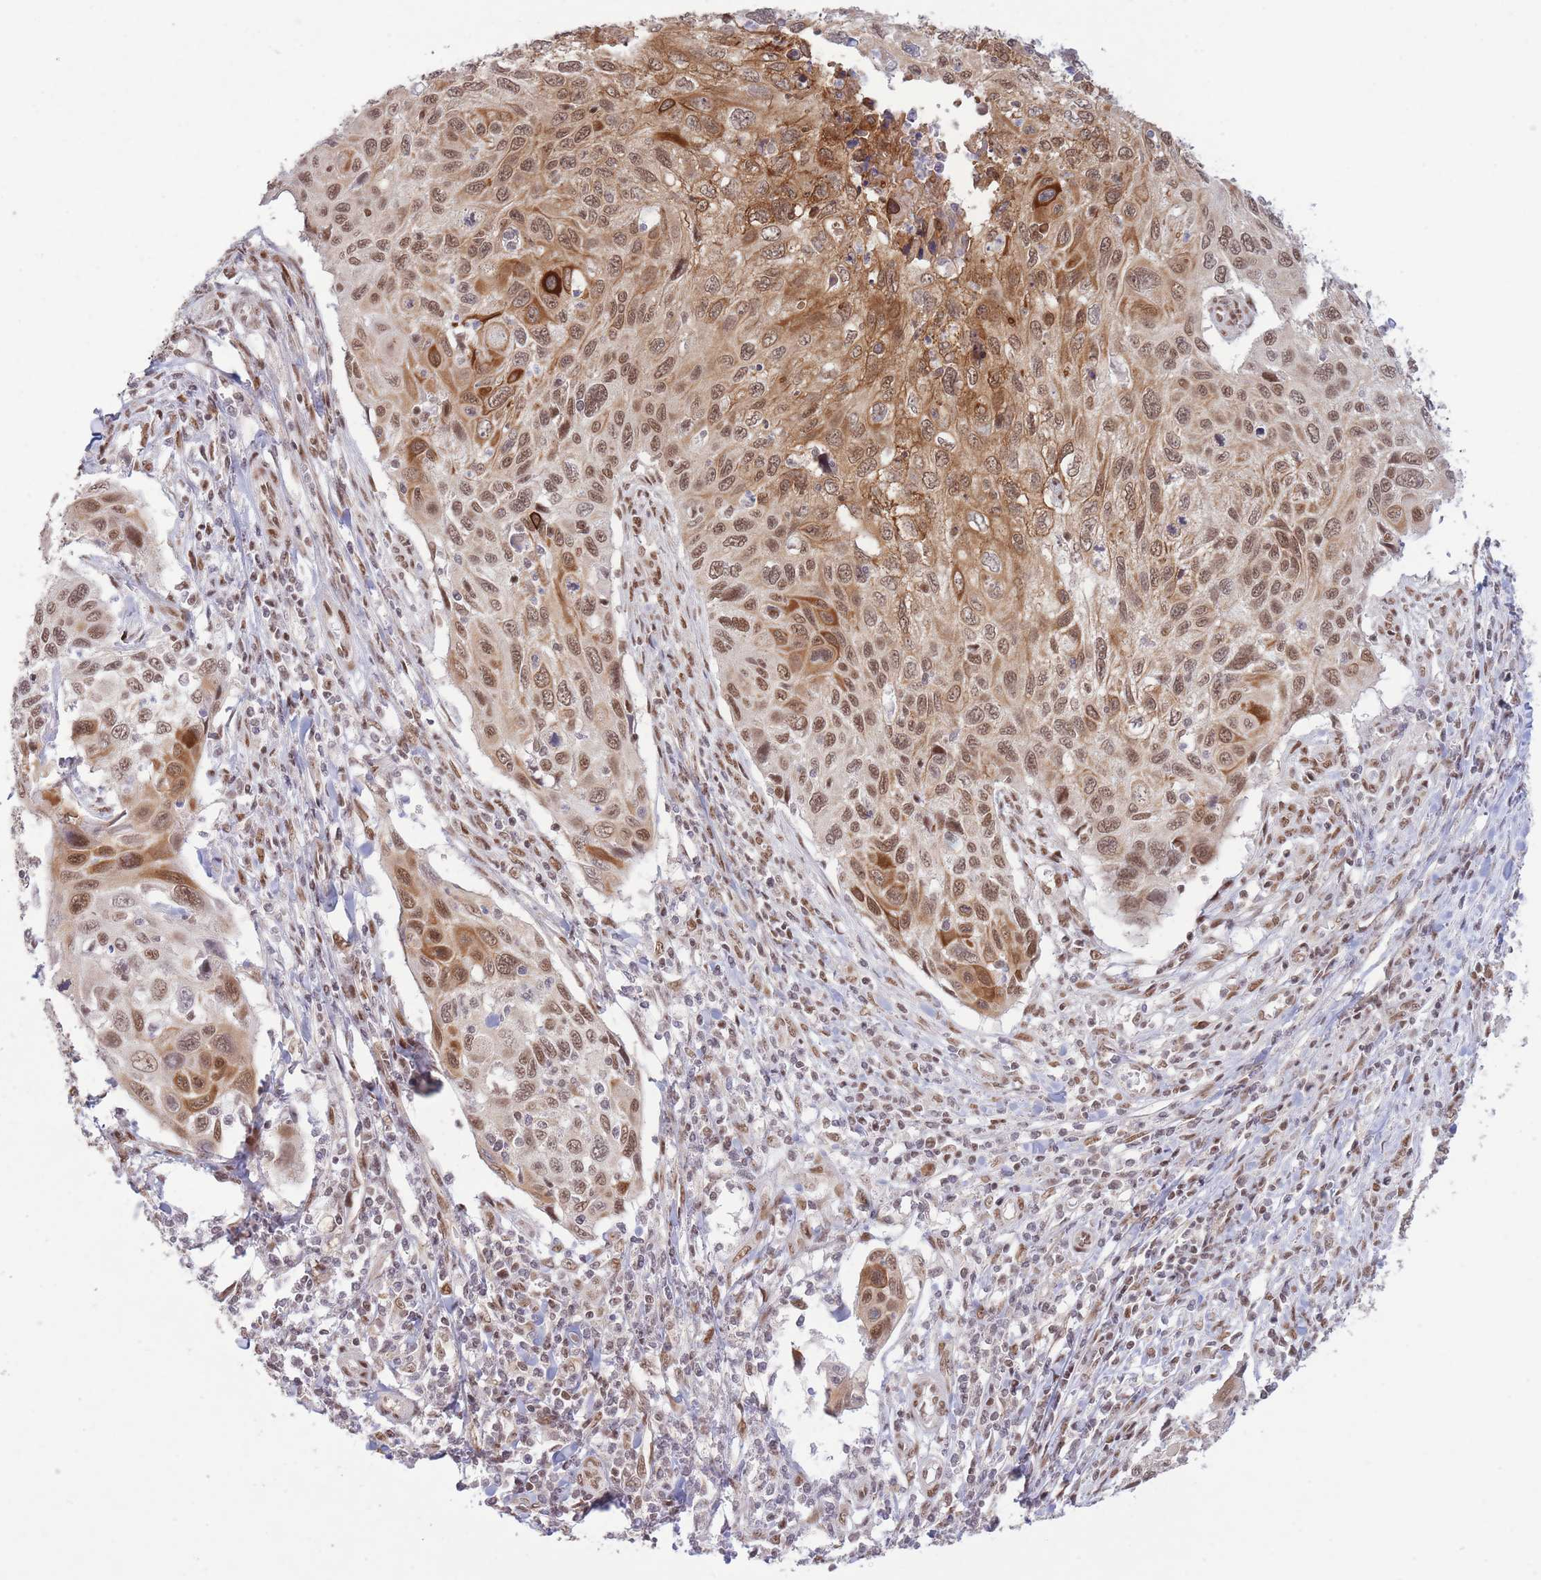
{"staining": {"intensity": "moderate", "quantity": ">75%", "location": "cytoplasmic/membranous,nuclear"}, "tissue": "cervical cancer", "cell_type": "Tumor cells", "image_type": "cancer", "snomed": [{"axis": "morphology", "description": "Squamous cell carcinoma, NOS"}, {"axis": "topography", "description": "Cervix"}], "caption": "Cervical cancer tissue shows moderate cytoplasmic/membranous and nuclear positivity in approximately >75% of tumor cells, visualized by immunohistochemistry.", "gene": "CARD8", "patient": {"sex": "female", "age": 70}}